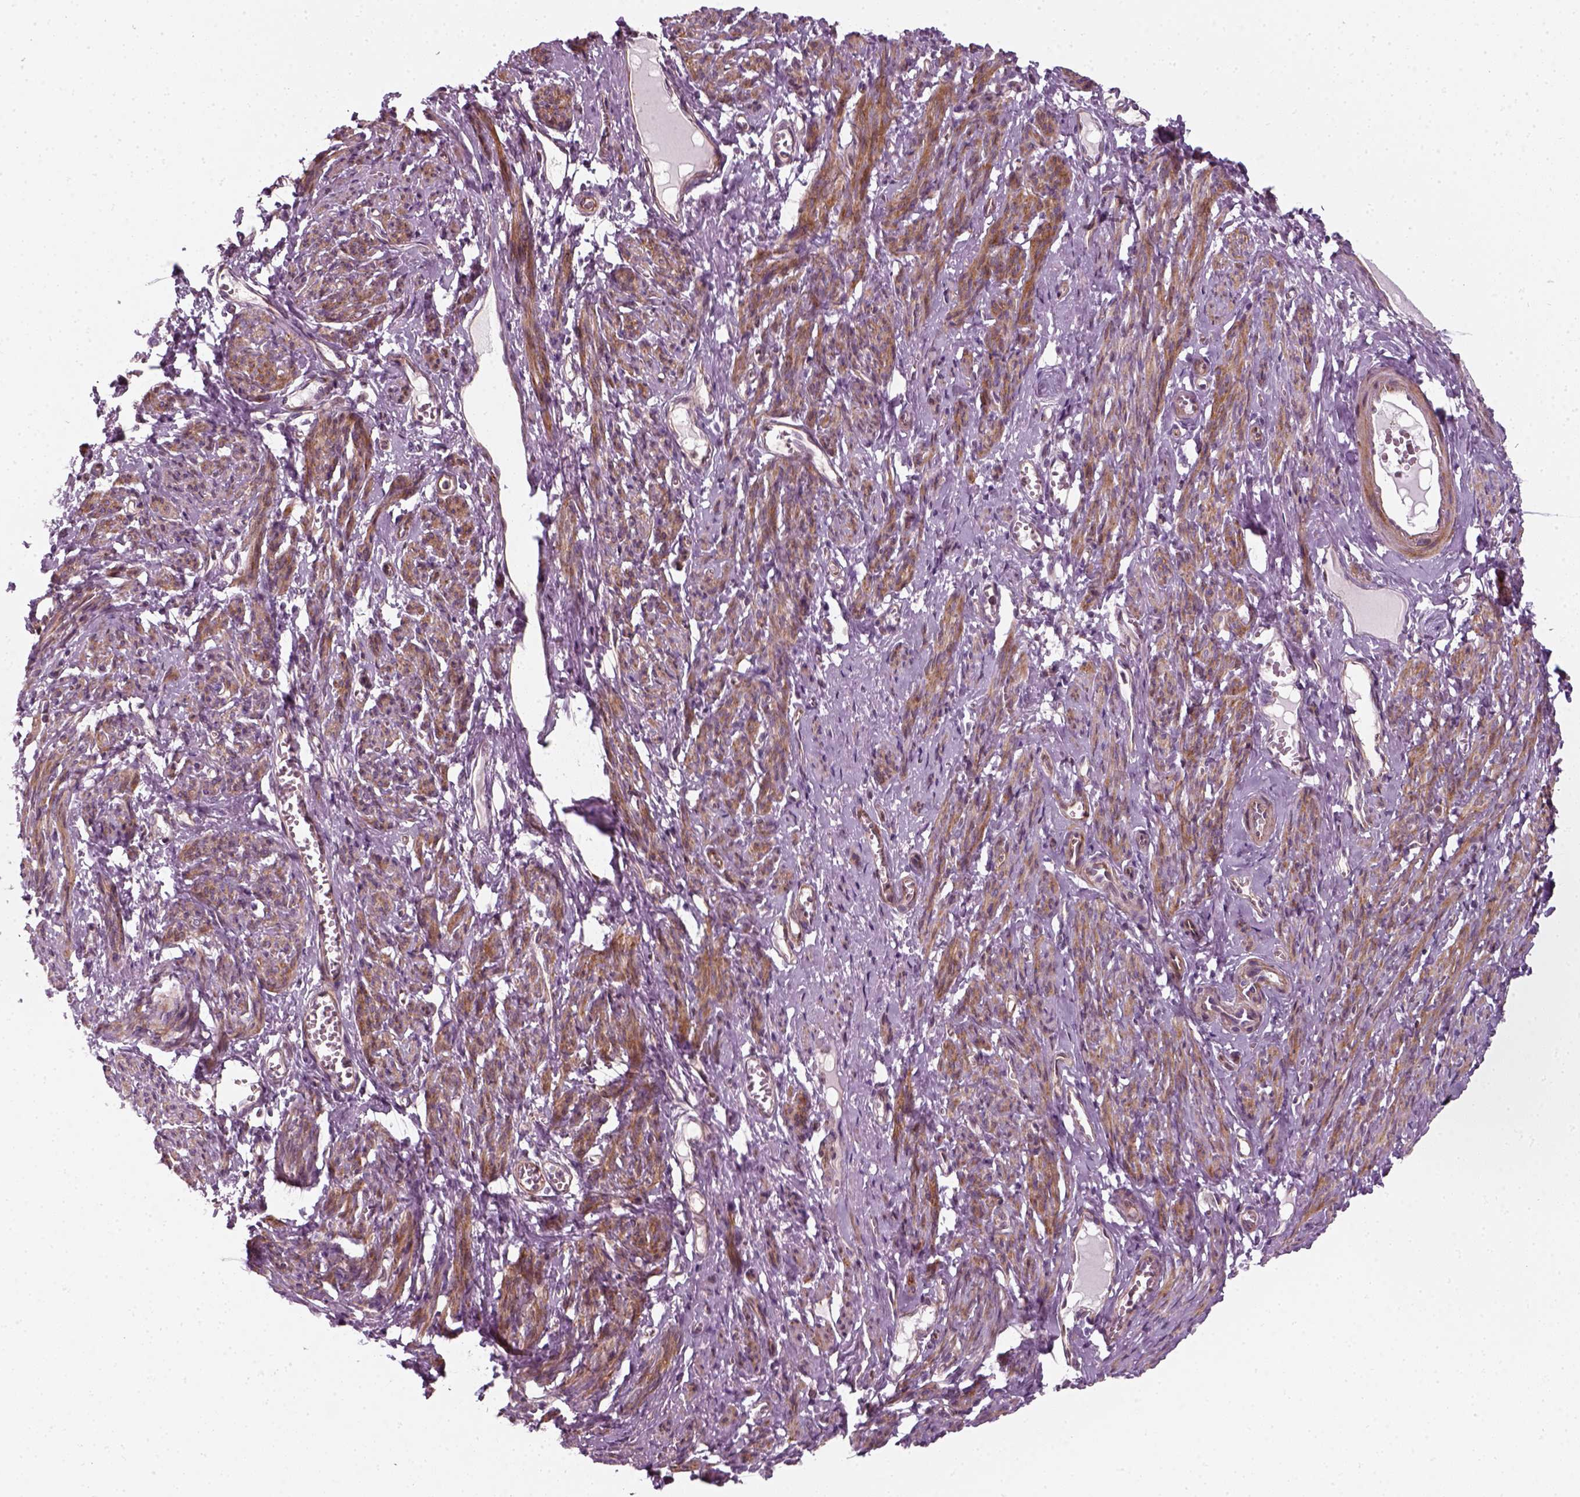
{"staining": {"intensity": "moderate", "quantity": ">75%", "location": "cytoplasmic/membranous"}, "tissue": "smooth muscle", "cell_type": "Smooth muscle cells", "image_type": "normal", "snomed": [{"axis": "morphology", "description": "Normal tissue, NOS"}, {"axis": "topography", "description": "Smooth muscle"}], "caption": "The immunohistochemical stain highlights moderate cytoplasmic/membranous staining in smooth muscle cells of benign smooth muscle.", "gene": "DNASE1L1", "patient": {"sex": "female", "age": 65}}